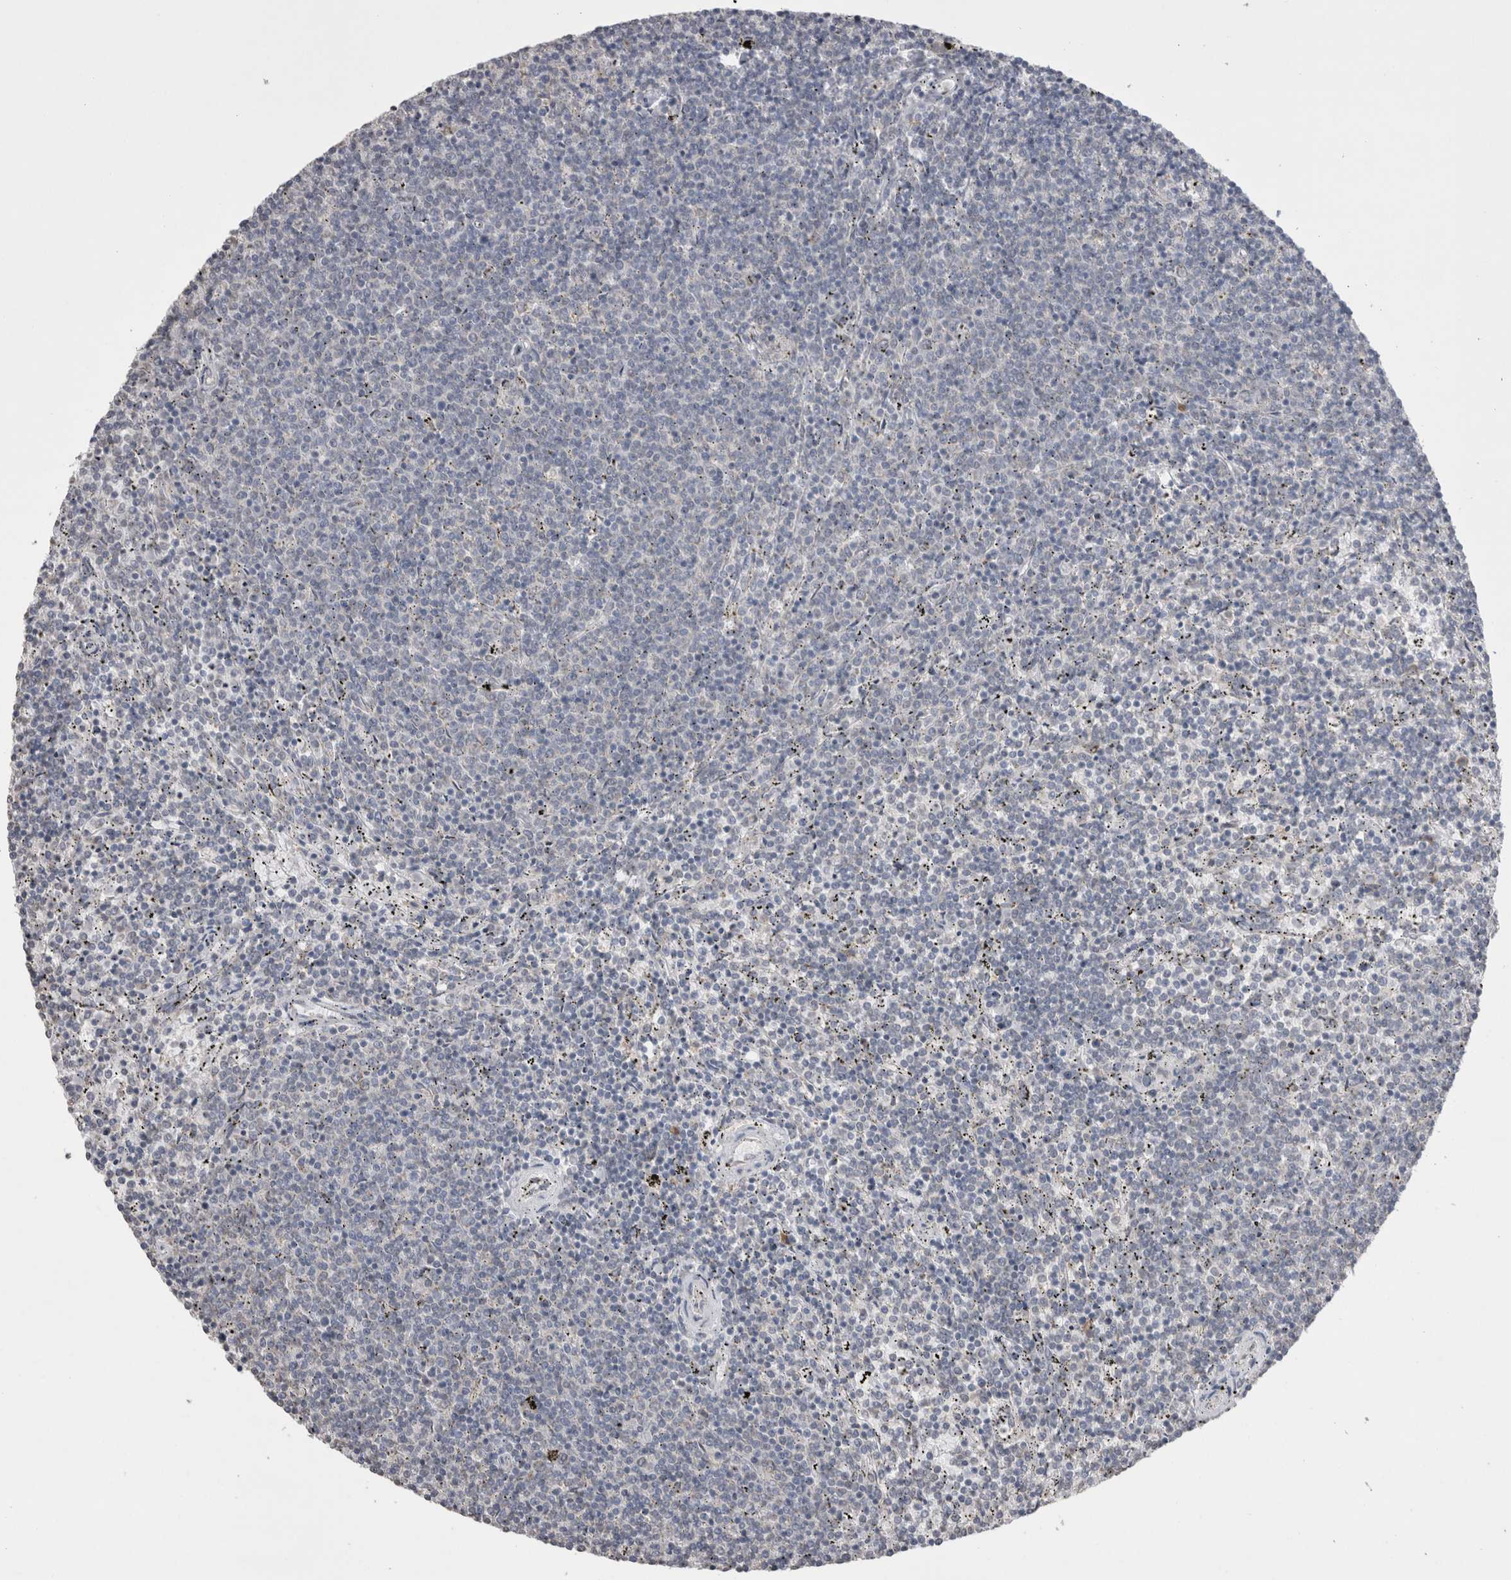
{"staining": {"intensity": "negative", "quantity": "none", "location": "none"}, "tissue": "lymphoma", "cell_type": "Tumor cells", "image_type": "cancer", "snomed": [{"axis": "morphology", "description": "Malignant lymphoma, non-Hodgkin's type, Low grade"}, {"axis": "topography", "description": "Spleen"}], "caption": "IHC photomicrograph of neoplastic tissue: human malignant lymphoma, non-Hodgkin's type (low-grade) stained with DAB (3,3'-diaminobenzidine) demonstrates no significant protein expression in tumor cells. (DAB (3,3'-diaminobenzidine) immunohistochemistry (IHC) visualized using brightfield microscopy, high magnification).", "gene": "NOMO1", "patient": {"sex": "female", "age": 50}}